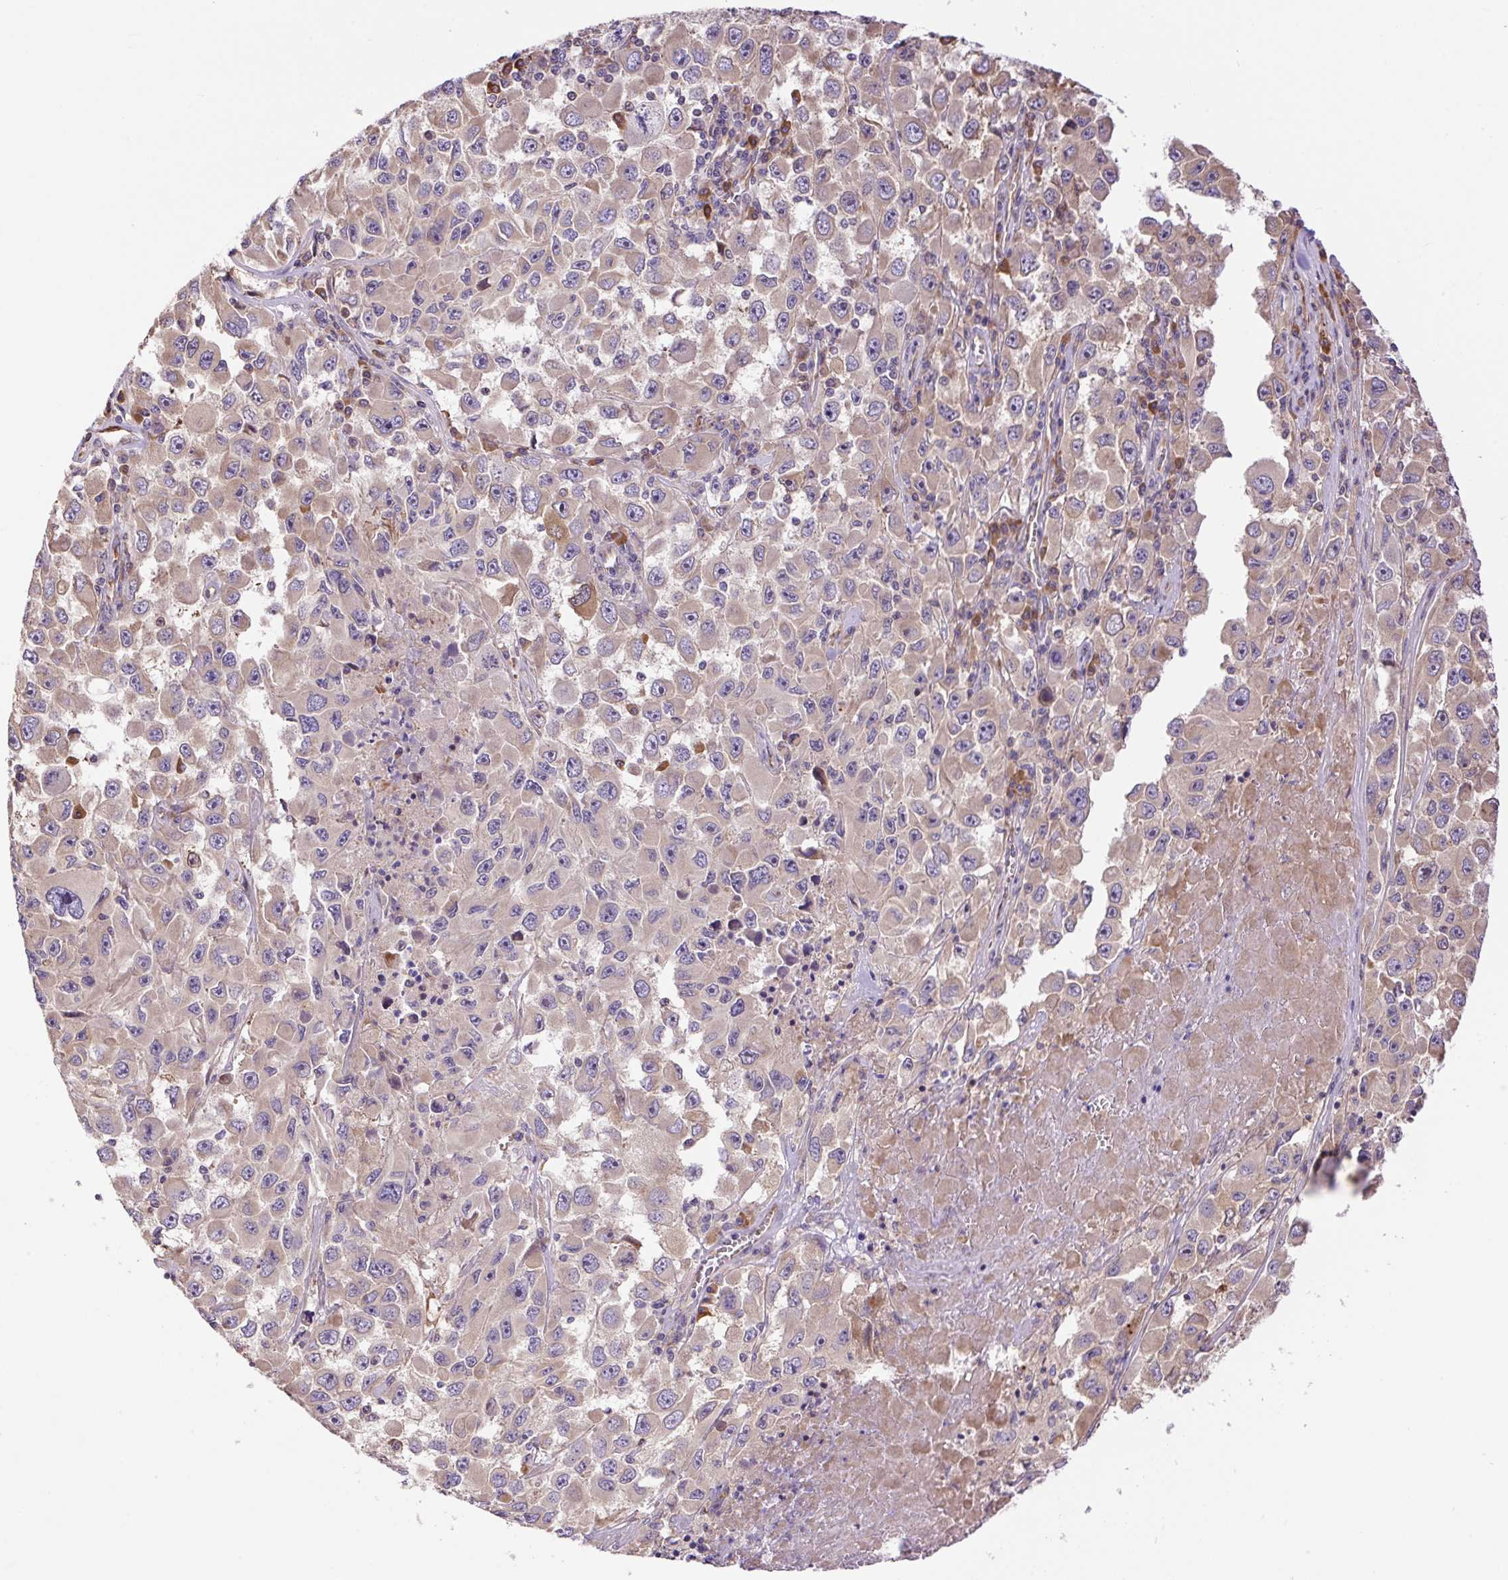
{"staining": {"intensity": "weak", "quantity": "<25%", "location": "cytoplasmic/membranous"}, "tissue": "melanoma", "cell_type": "Tumor cells", "image_type": "cancer", "snomed": [{"axis": "morphology", "description": "Malignant melanoma, Metastatic site"}, {"axis": "topography", "description": "Lymph node"}], "caption": "Photomicrograph shows no protein staining in tumor cells of malignant melanoma (metastatic site) tissue. (Brightfield microscopy of DAB (3,3'-diaminobenzidine) immunohistochemistry at high magnification).", "gene": "PPME1", "patient": {"sex": "female", "age": 67}}